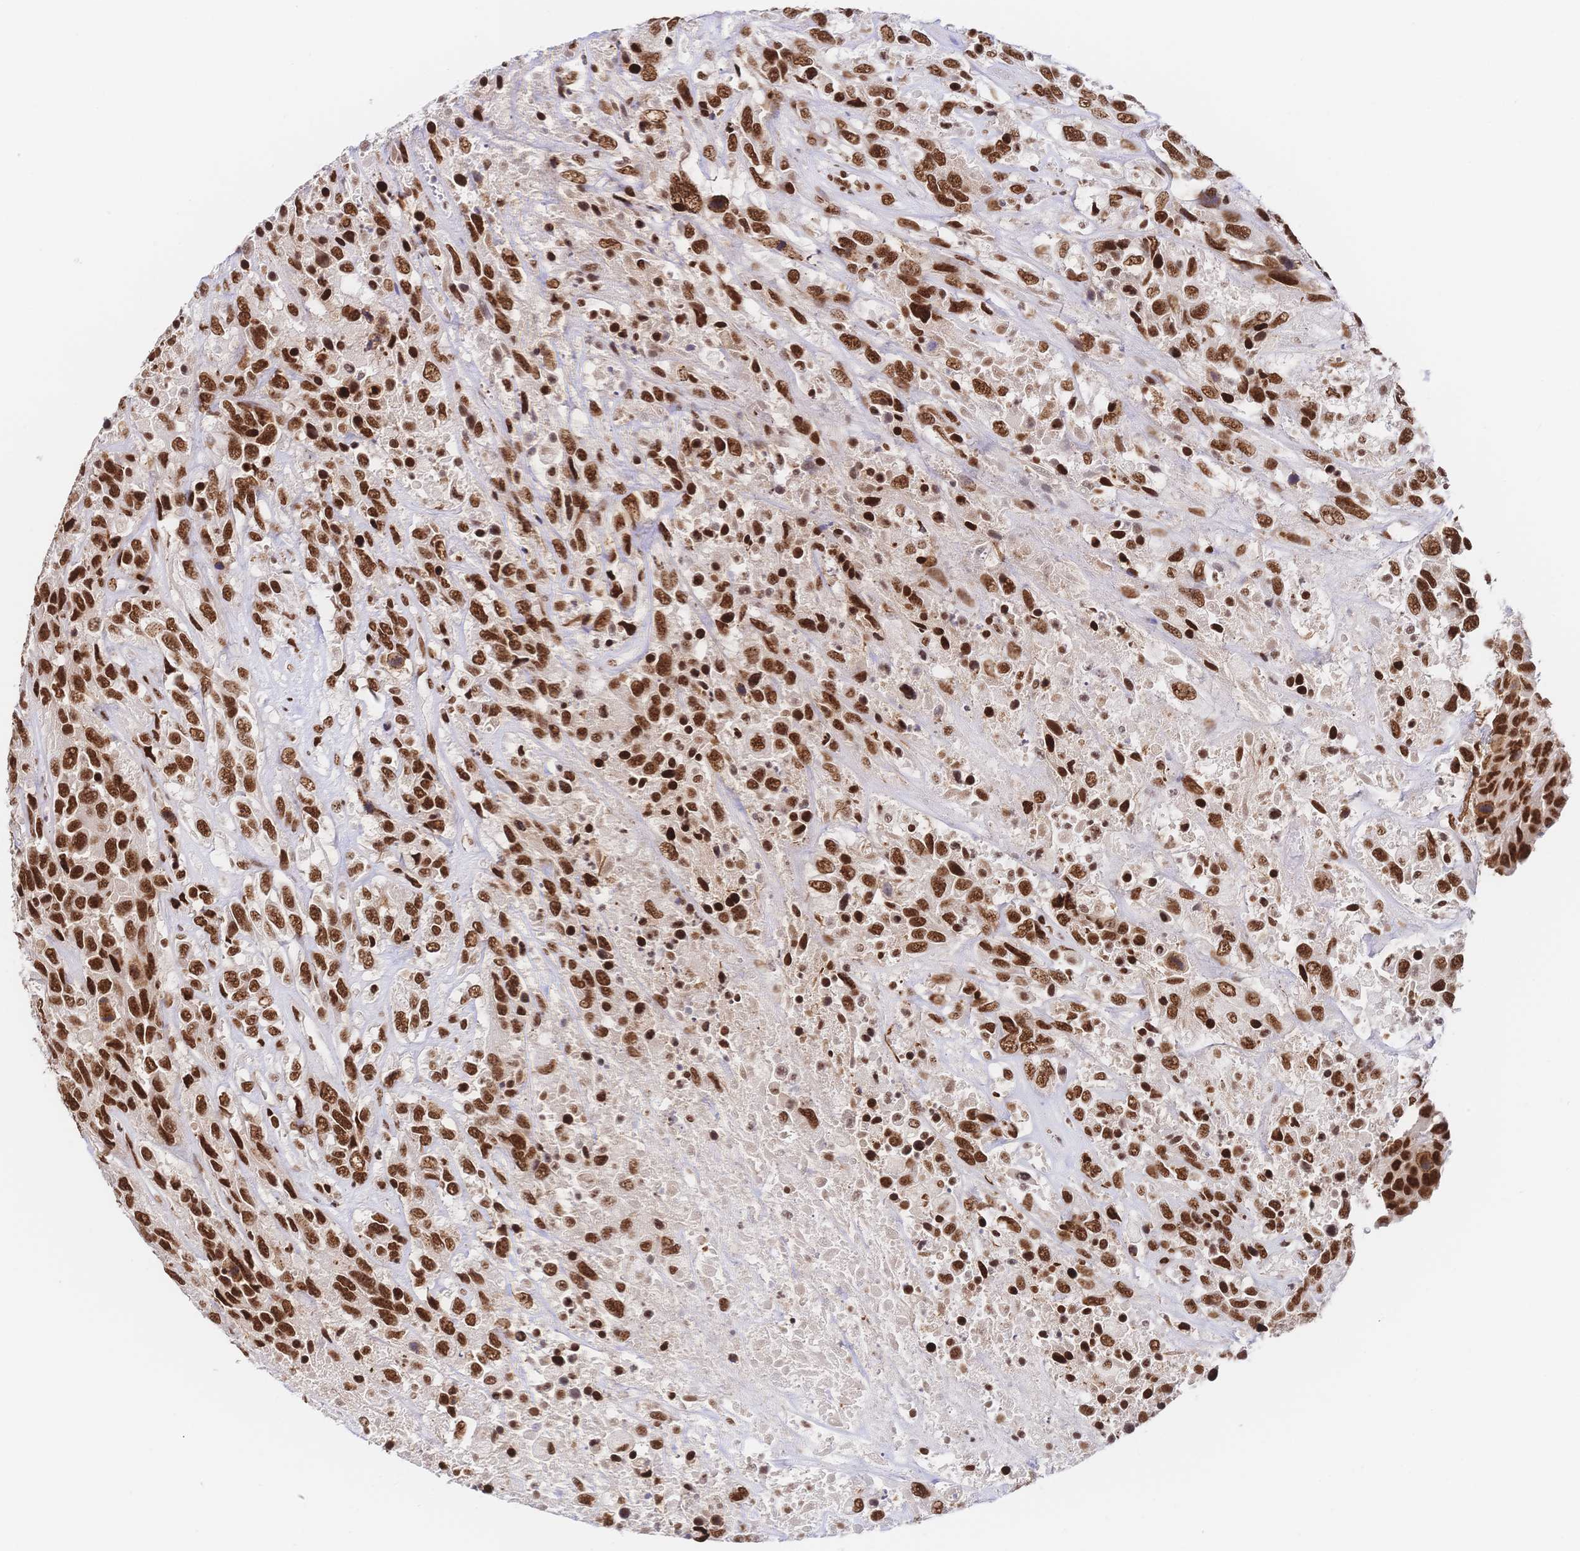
{"staining": {"intensity": "strong", "quantity": ">75%", "location": "nuclear"}, "tissue": "urothelial cancer", "cell_type": "Tumor cells", "image_type": "cancer", "snomed": [{"axis": "morphology", "description": "Urothelial carcinoma, High grade"}, {"axis": "topography", "description": "Urinary bladder"}], "caption": "IHC histopathology image of neoplastic tissue: human urothelial cancer stained using IHC reveals high levels of strong protein expression localized specifically in the nuclear of tumor cells, appearing as a nuclear brown color.", "gene": "SRSF1", "patient": {"sex": "female", "age": 70}}